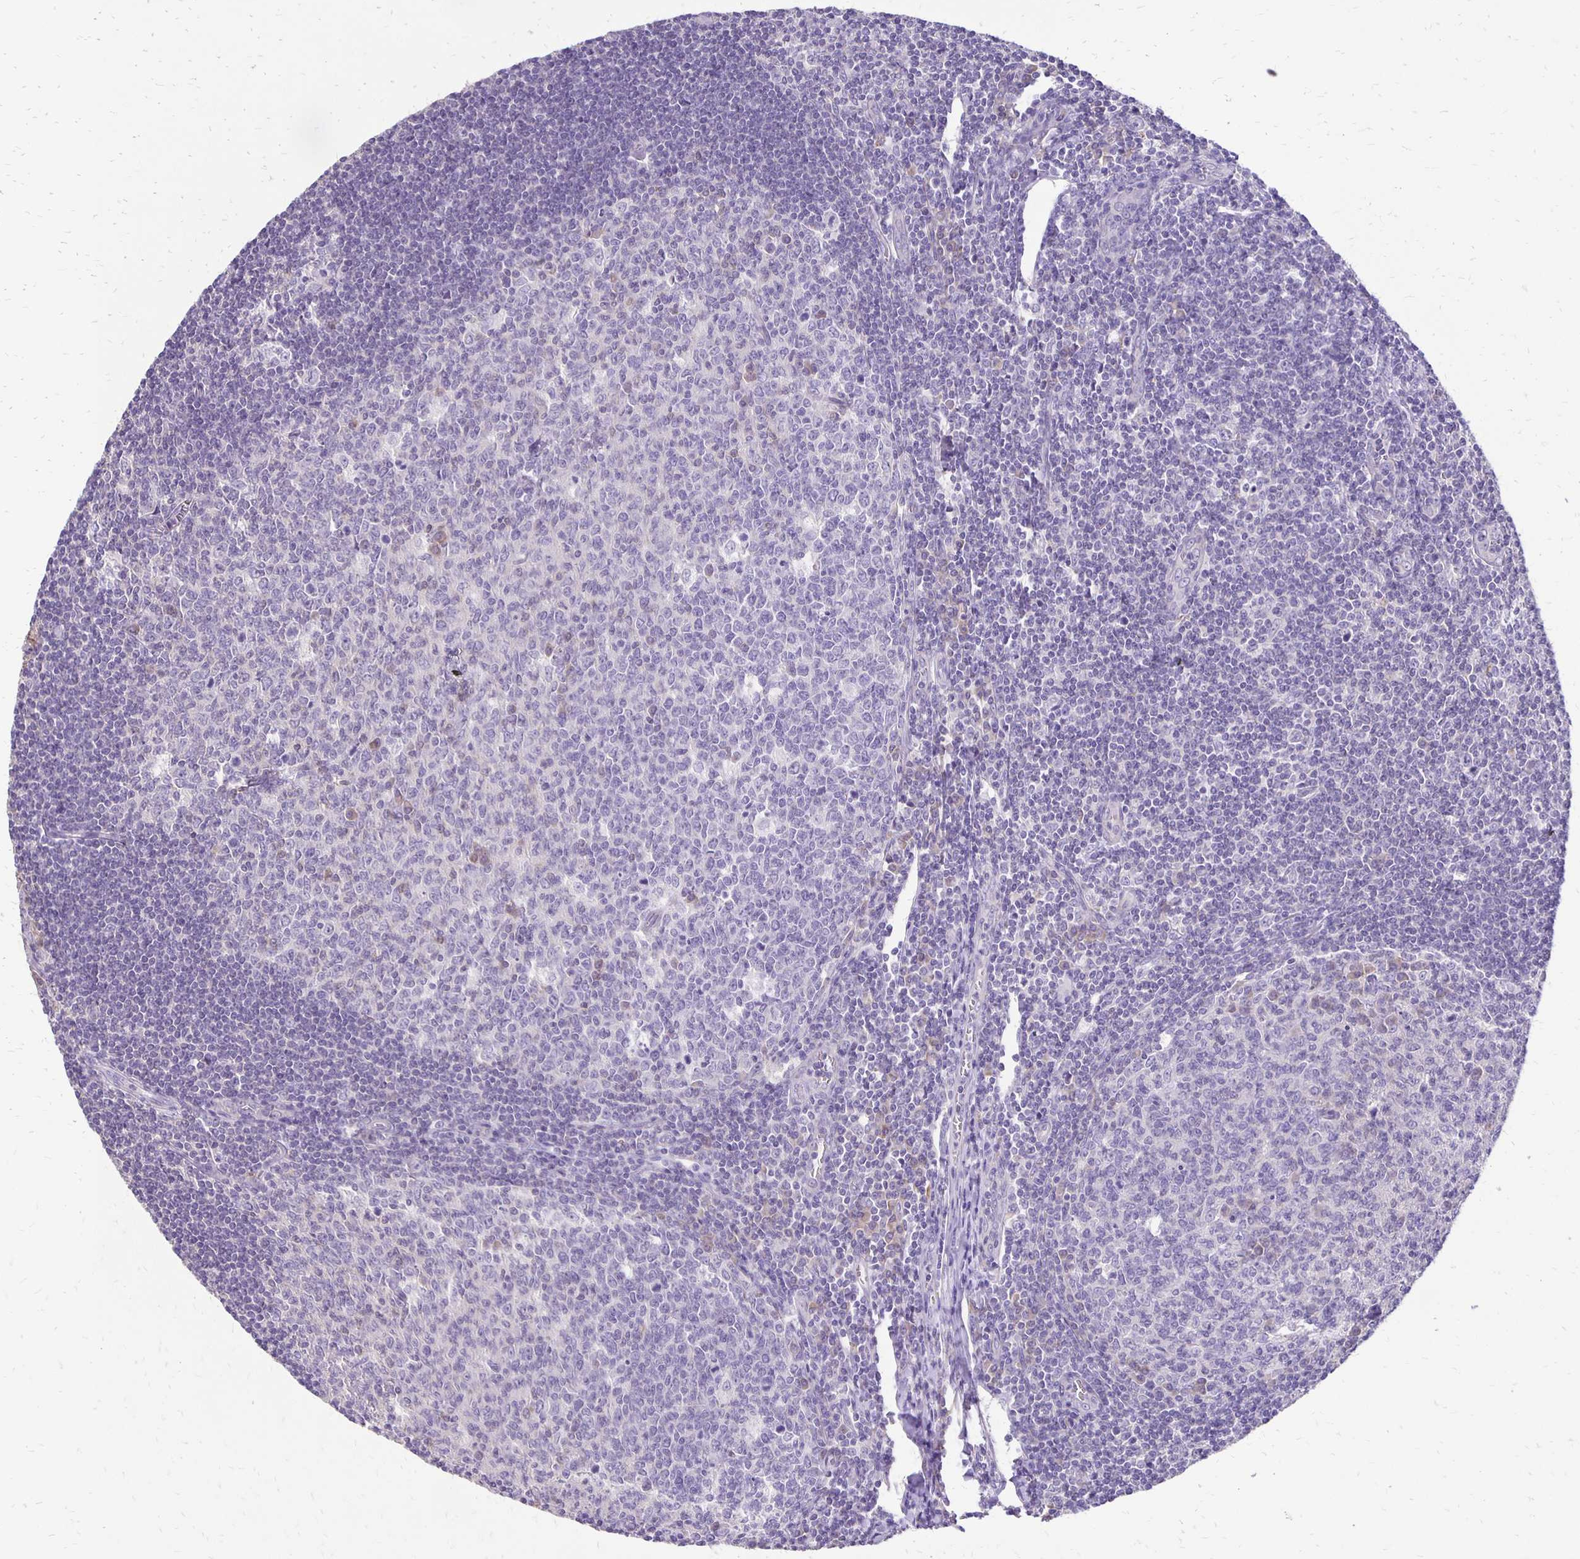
{"staining": {"intensity": "negative", "quantity": "none", "location": "none"}, "tissue": "tonsil", "cell_type": "Germinal center cells", "image_type": "normal", "snomed": [{"axis": "morphology", "description": "Normal tissue, NOS"}, {"axis": "topography", "description": "Tonsil"}], "caption": "IHC of benign tonsil exhibits no positivity in germinal center cells.", "gene": "ANKRD45", "patient": {"sex": "male", "age": 27}}